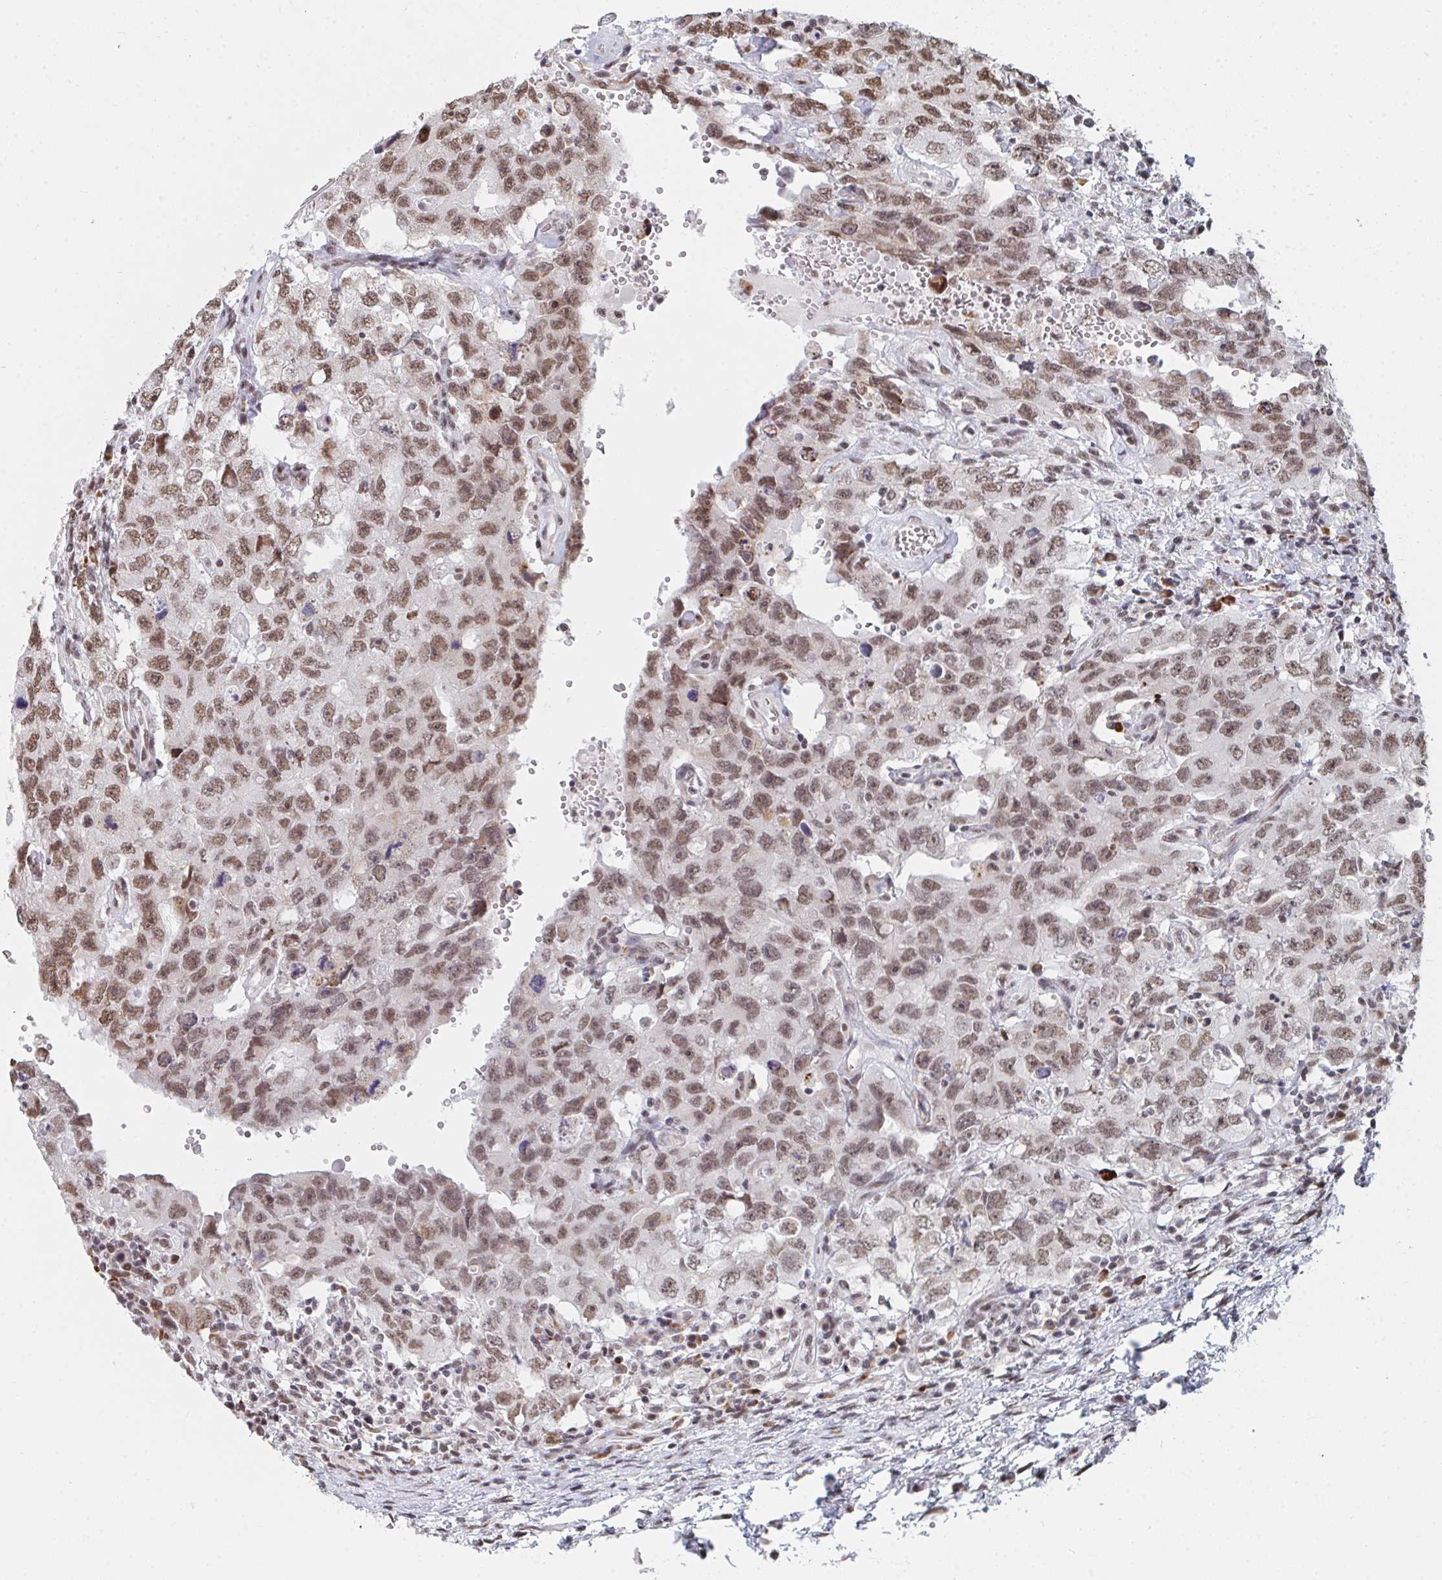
{"staining": {"intensity": "moderate", "quantity": ">75%", "location": "nuclear"}, "tissue": "testis cancer", "cell_type": "Tumor cells", "image_type": "cancer", "snomed": [{"axis": "morphology", "description": "Carcinoma, Embryonal, NOS"}, {"axis": "topography", "description": "Testis"}], "caption": "The micrograph displays a brown stain indicating the presence of a protein in the nuclear of tumor cells in testis cancer (embryonal carcinoma).", "gene": "MBNL1", "patient": {"sex": "male", "age": 26}}